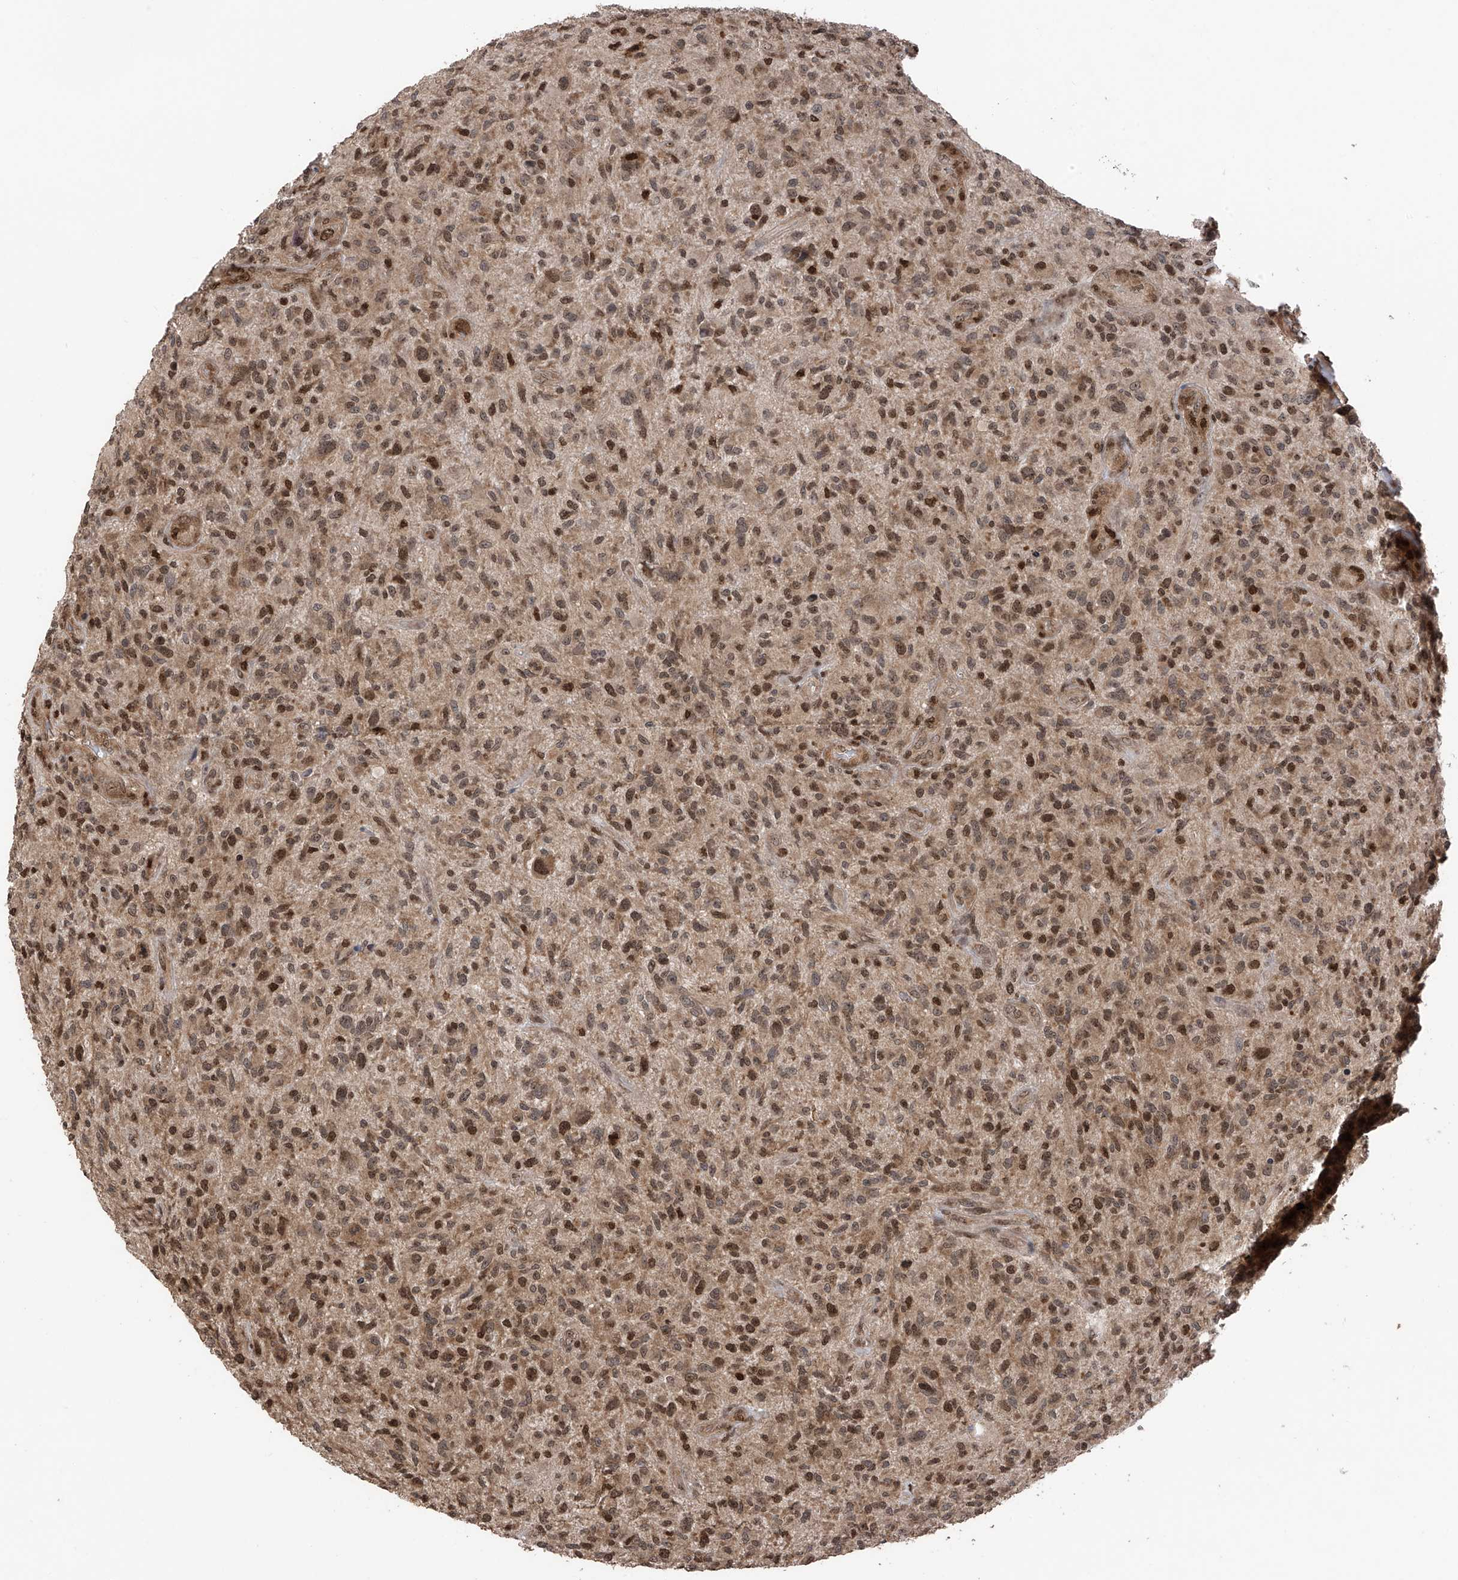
{"staining": {"intensity": "moderate", "quantity": ">75%", "location": "nuclear"}, "tissue": "glioma", "cell_type": "Tumor cells", "image_type": "cancer", "snomed": [{"axis": "morphology", "description": "Glioma, malignant, High grade"}, {"axis": "topography", "description": "Brain"}], "caption": "This is a micrograph of immunohistochemistry (IHC) staining of glioma, which shows moderate expression in the nuclear of tumor cells.", "gene": "DNAJC9", "patient": {"sex": "male", "age": 47}}